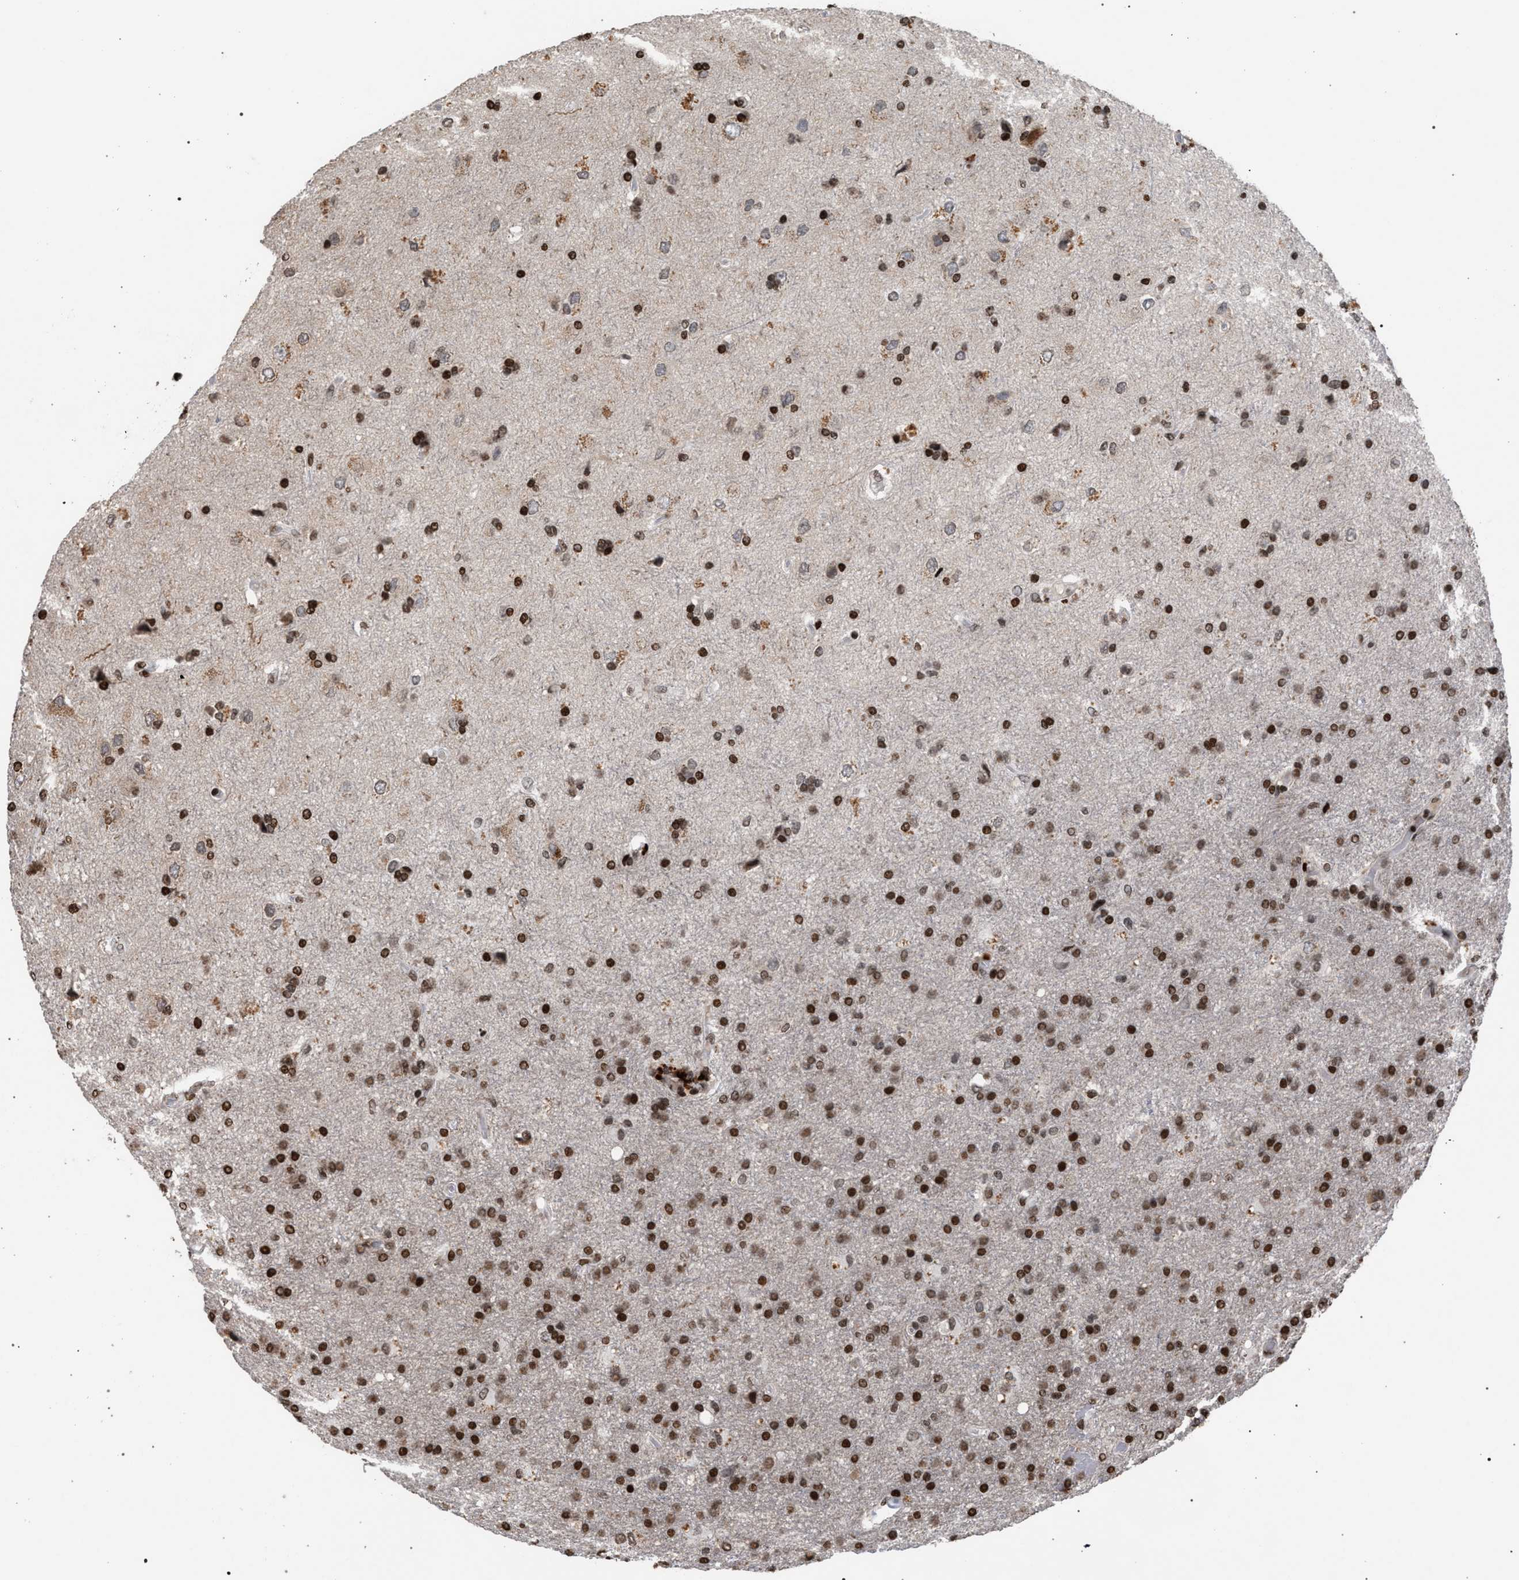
{"staining": {"intensity": "strong", "quantity": ">75%", "location": "nuclear"}, "tissue": "glioma", "cell_type": "Tumor cells", "image_type": "cancer", "snomed": [{"axis": "morphology", "description": "Glioma, malignant, High grade"}, {"axis": "topography", "description": "Brain"}], "caption": "Immunohistochemical staining of human glioma displays strong nuclear protein positivity in approximately >75% of tumor cells.", "gene": "FOXD3", "patient": {"sex": "male", "age": 72}}